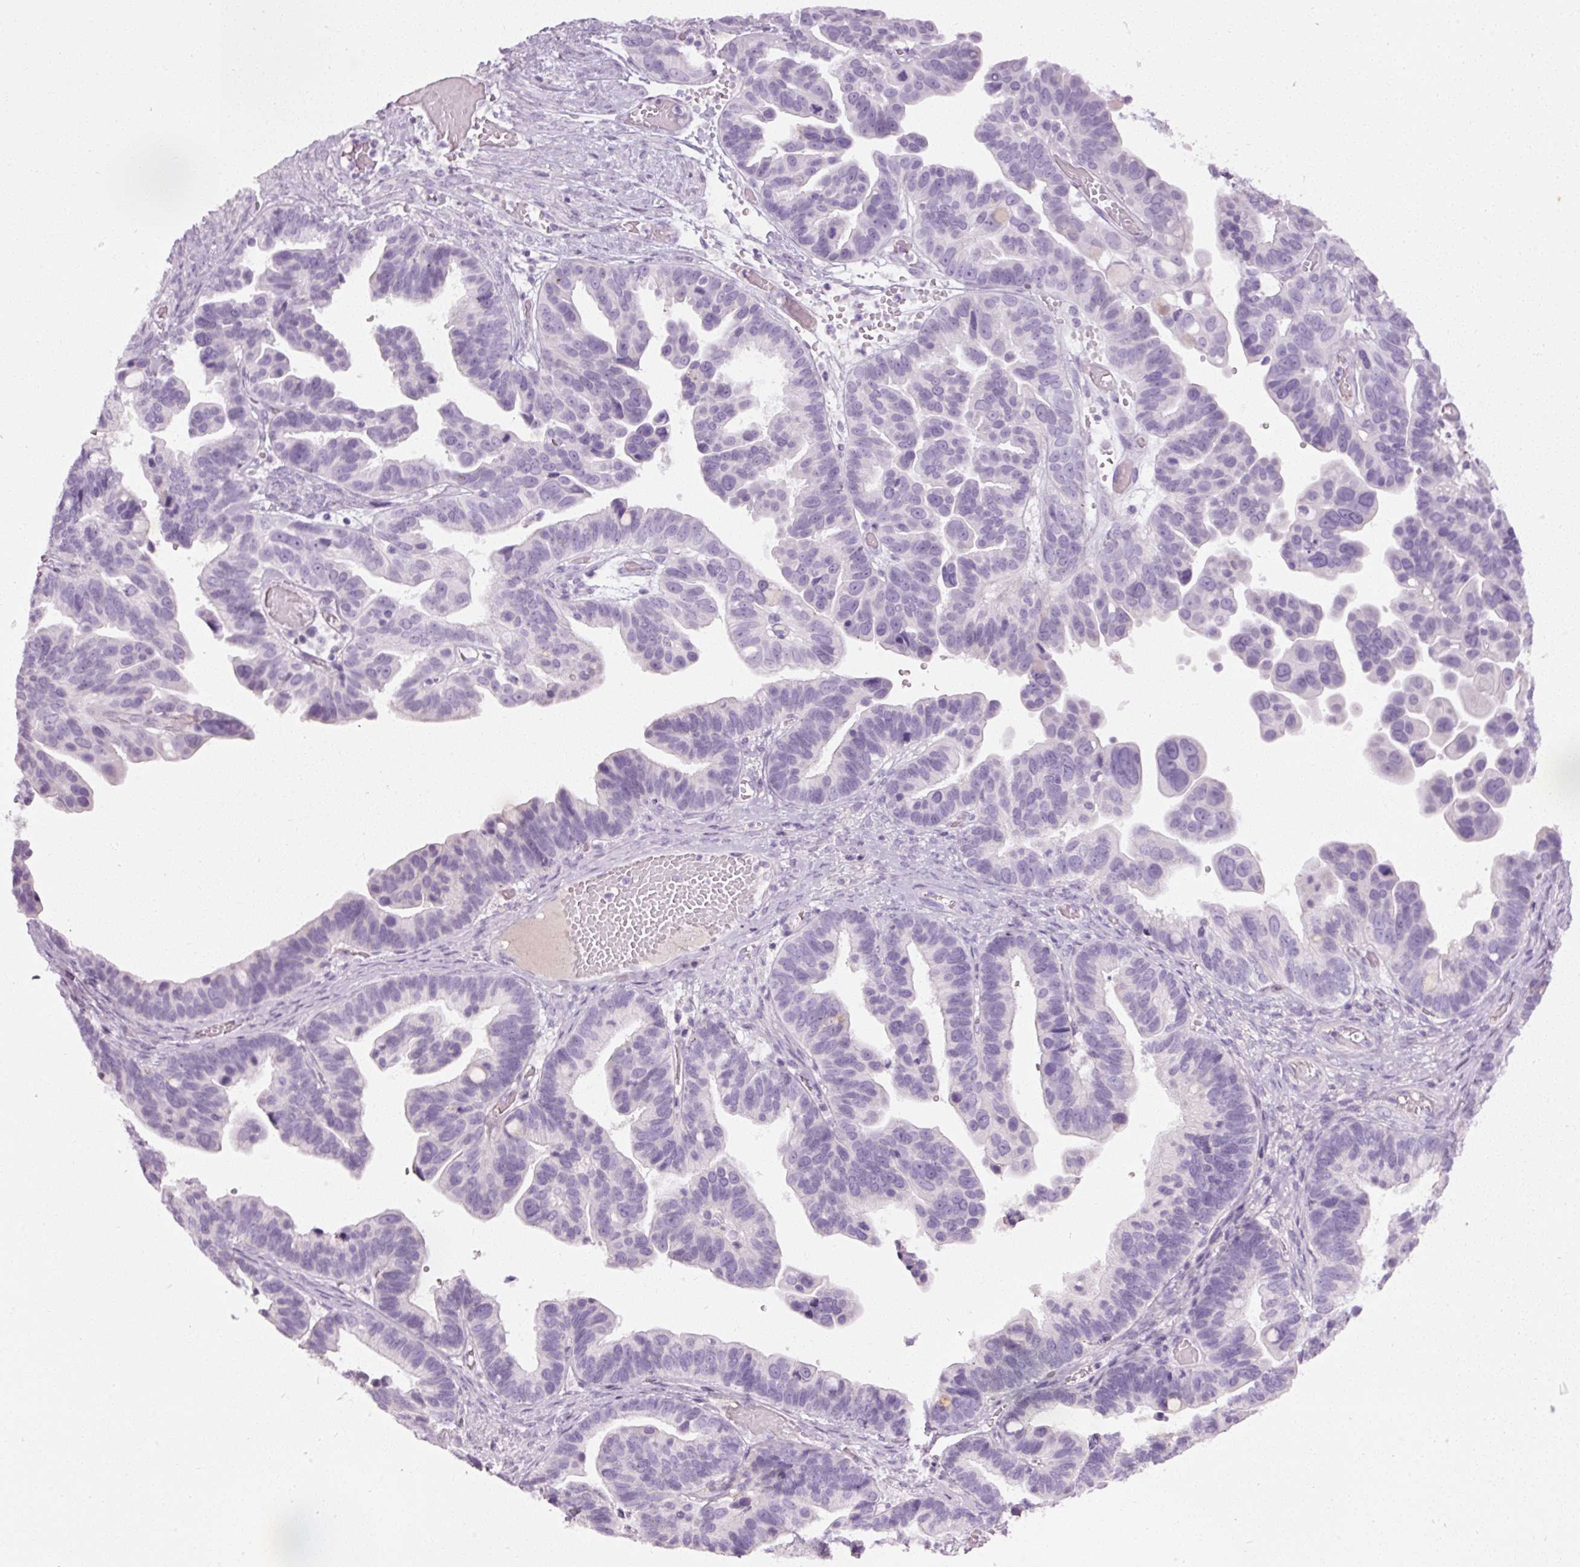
{"staining": {"intensity": "negative", "quantity": "none", "location": "none"}, "tissue": "ovarian cancer", "cell_type": "Tumor cells", "image_type": "cancer", "snomed": [{"axis": "morphology", "description": "Cystadenocarcinoma, serous, NOS"}, {"axis": "topography", "description": "Ovary"}], "caption": "IHC photomicrograph of human ovarian serous cystadenocarcinoma stained for a protein (brown), which displays no expression in tumor cells.", "gene": "MUC5AC", "patient": {"sex": "female", "age": 56}}